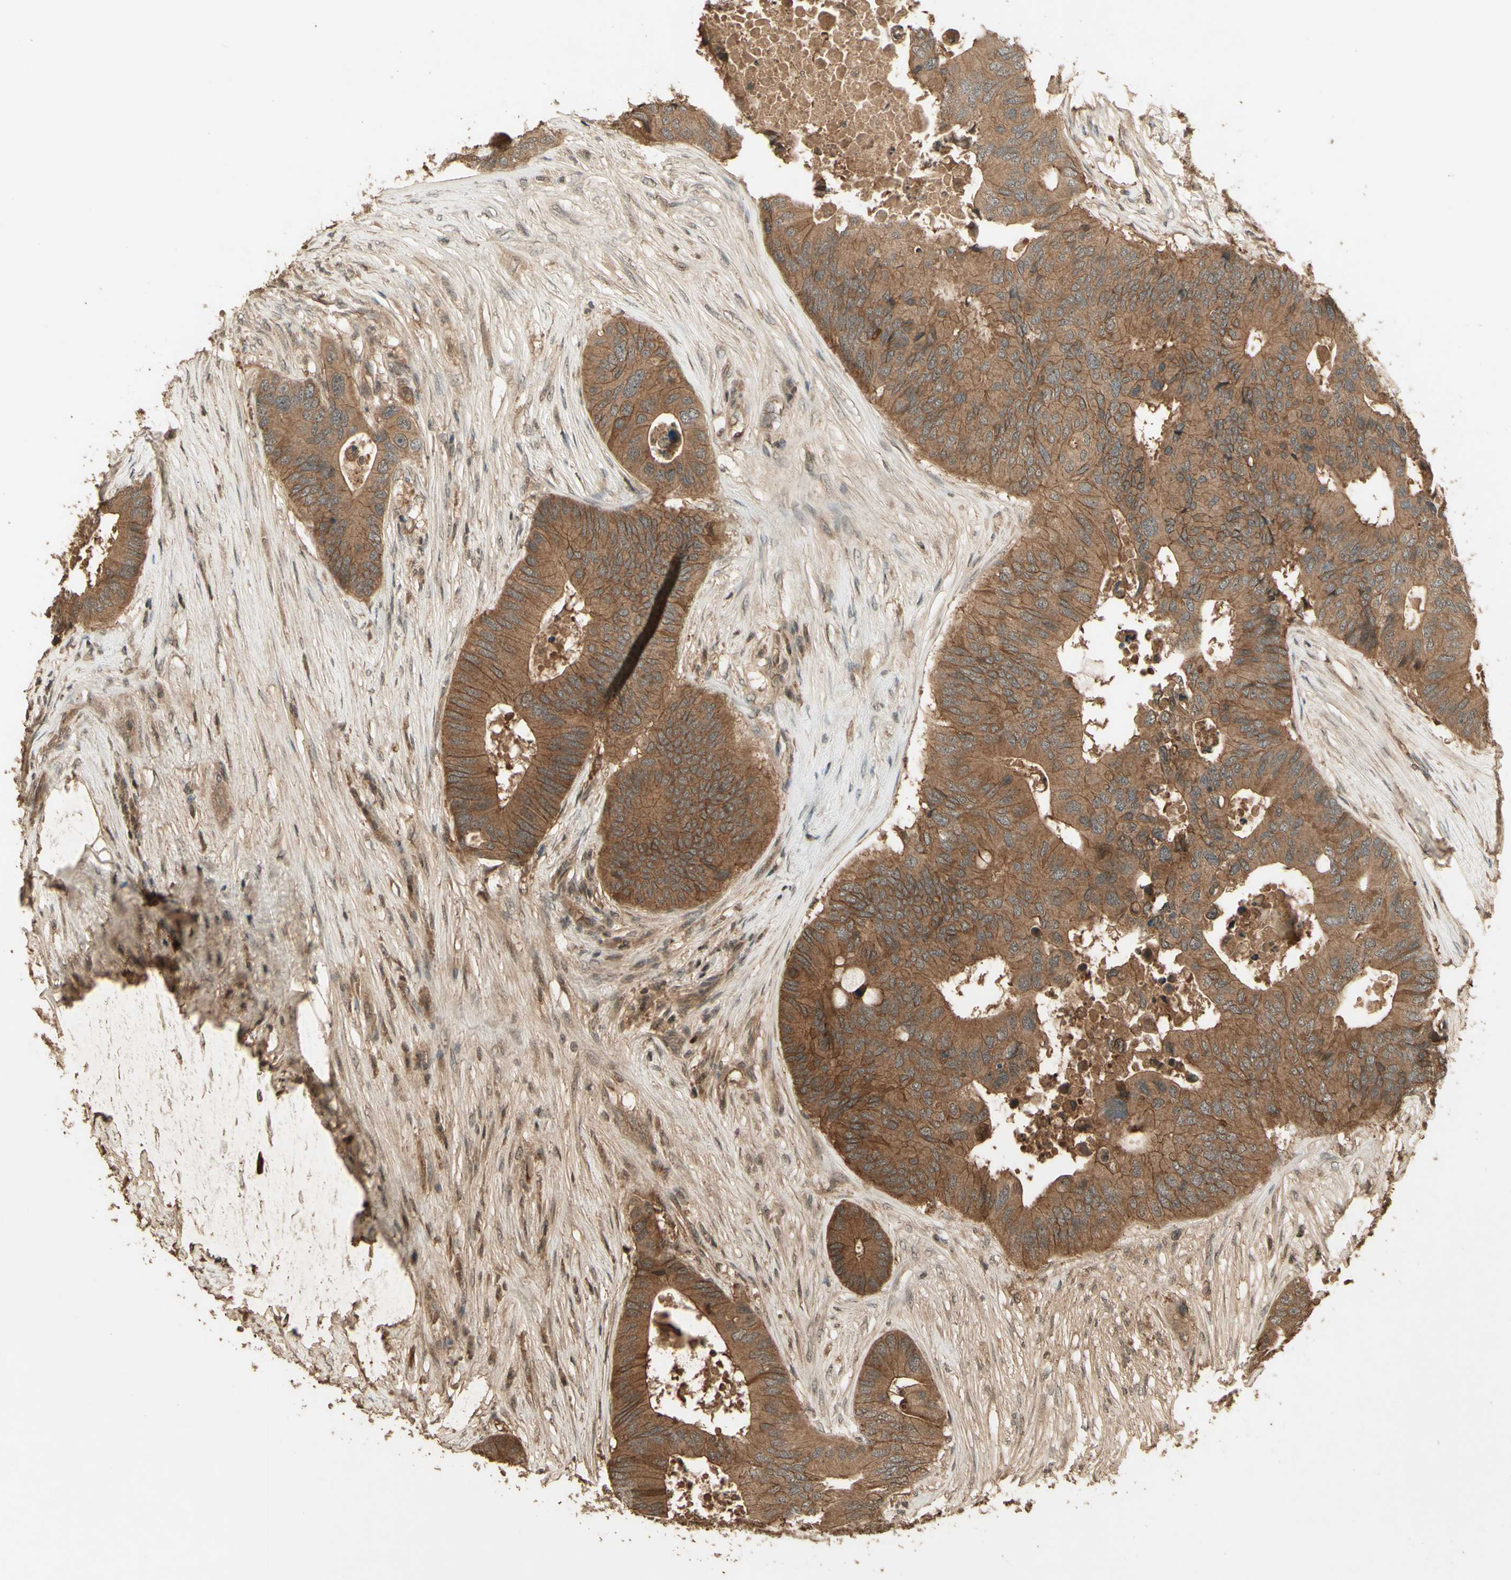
{"staining": {"intensity": "moderate", "quantity": ">75%", "location": "cytoplasmic/membranous"}, "tissue": "colorectal cancer", "cell_type": "Tumor cells", "image_type": "cancer", "snomed": [{"axis": "morphology", "description": "Adenocarcinoma, NOS"}, {"axis": "topography", "description": "Colon"}], "caption": "Immunohistochemistry (DAB (3,3'-diaminobenzidine)) staining of human colorectal adenocarcinoma shows moderate cytoplasmic/membranous protein staining in about >75% of tumor cells. The staining was performed using DAB (3,3'-diaminobenzidine), with brown indicating positive protein expression. Nuclei are stained blue with hematoxylin.", "gene": "SMAD9", "patient": {"sex": "male", "age": 71}}